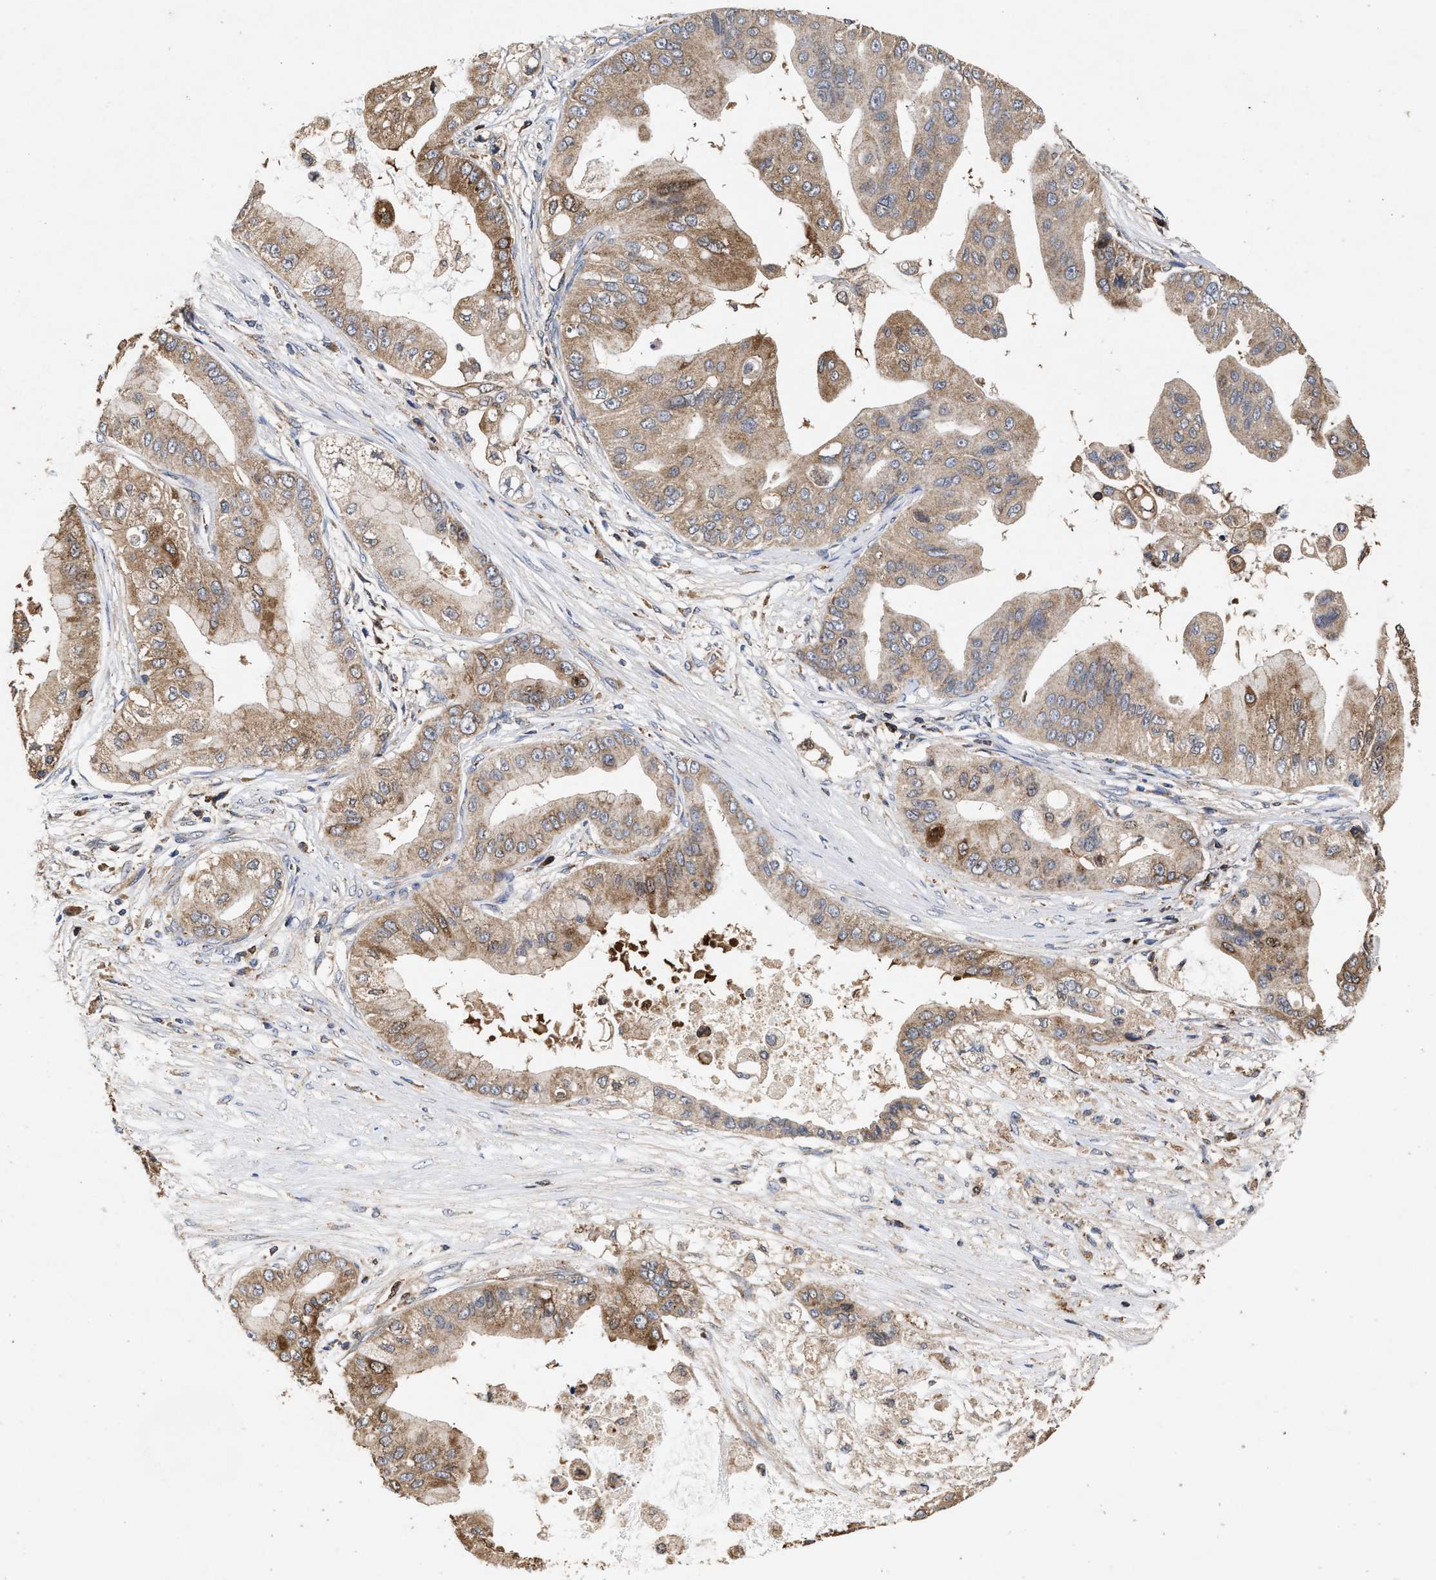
{"staining": {"intensity": "weak", "quantity": ">75%", "location": "cytoplasmic/membranous"}, "tissue": "pancreatic cancer", "cell_type": "Tumor cells", "image_type": "cancer", "snomed": [{"axis": "morphology", "description": "Adenocarcinoma, NOS"}, {"axis": "topography", "description": "Pancreas"}], "caption": "There is low levels of weak cytoplasmic/membranous expression in tumor cells of pancreatic adenocarcinoma, as demonstrated by immunohistochemical staining (brown color).", "gene": "NFKB2", "patient": {"sex": "female", "age": 75}}